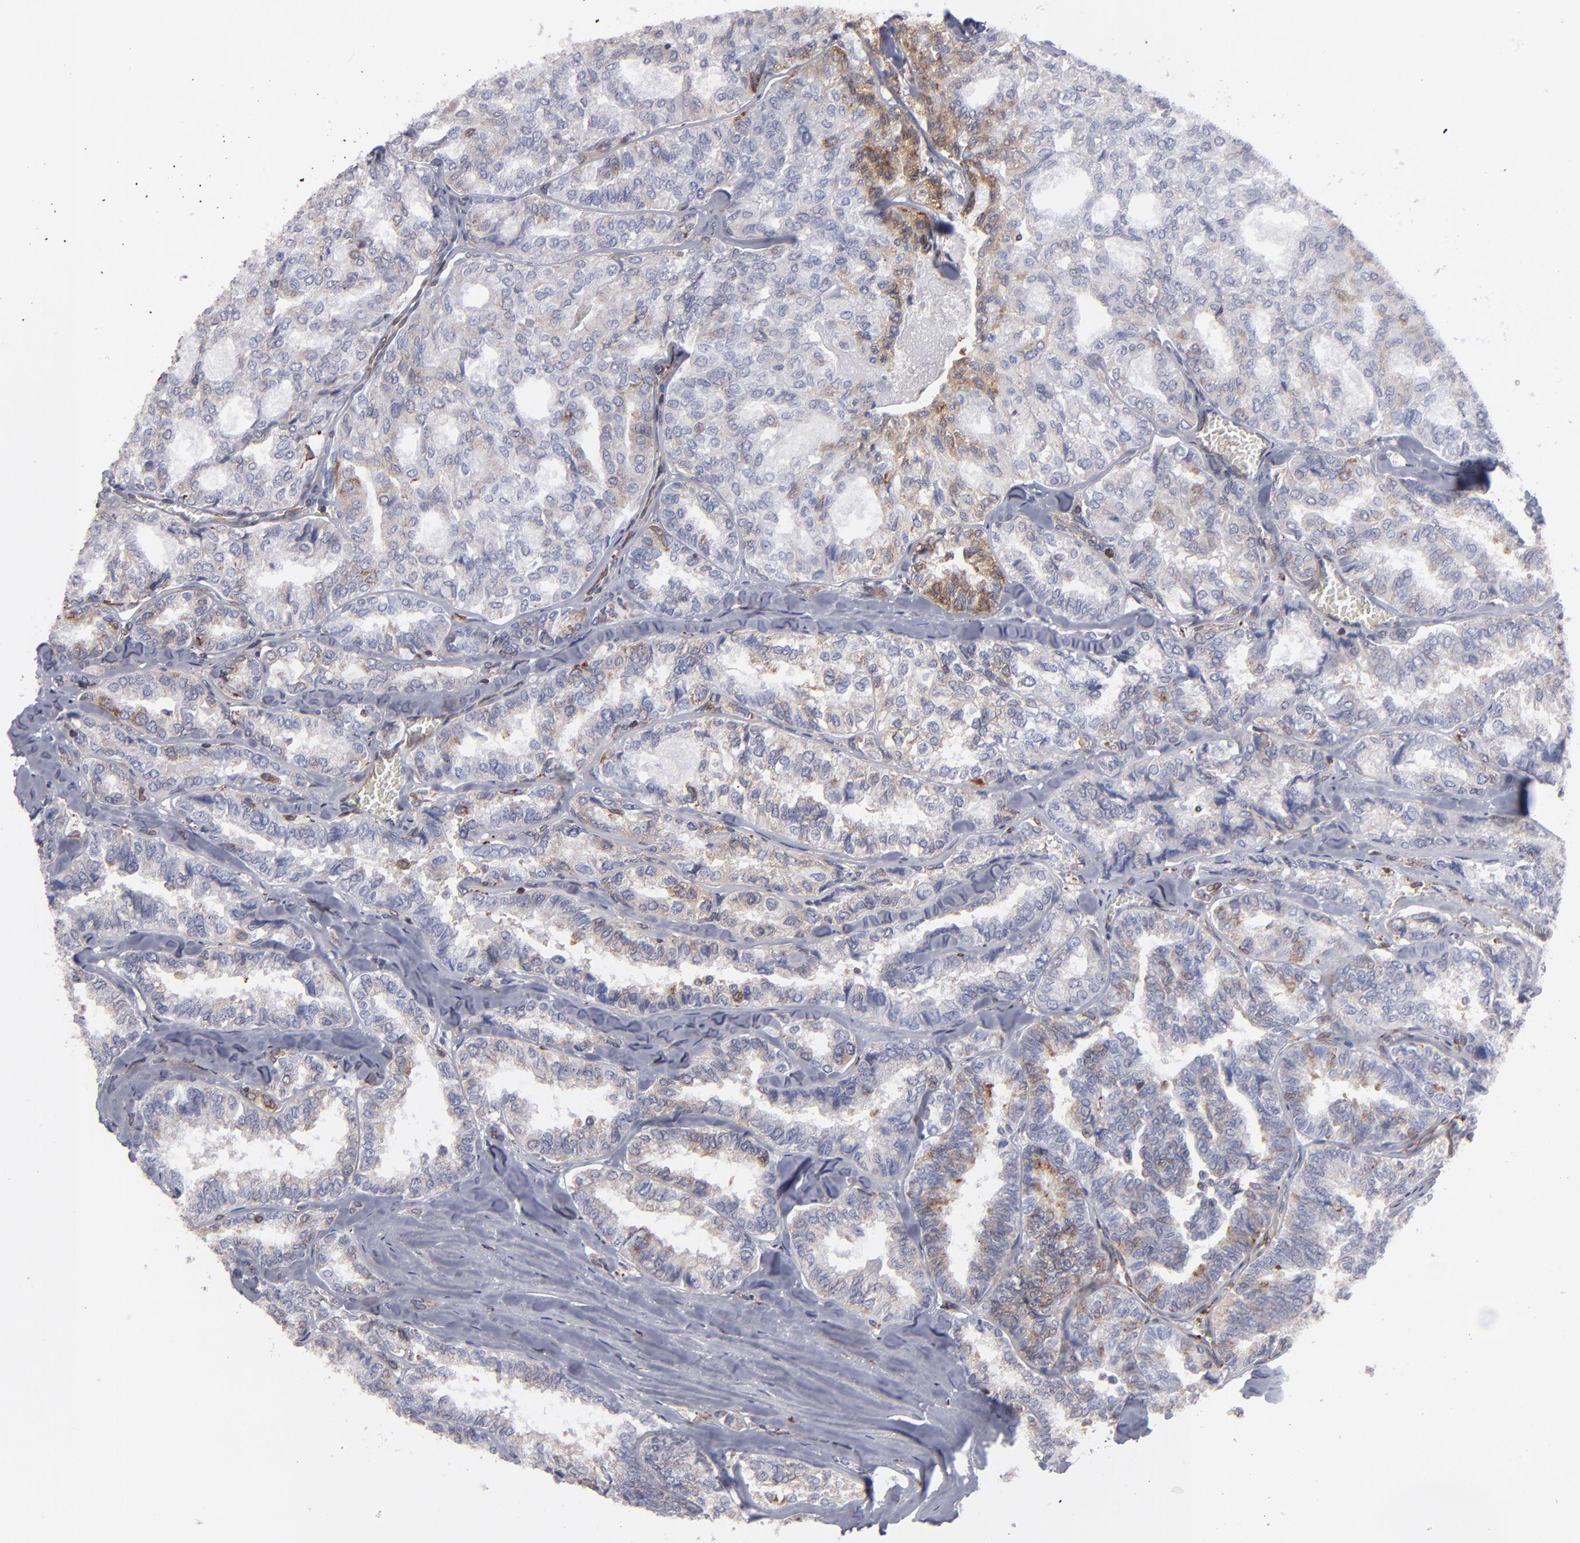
{"staining": {"intensity": "moderate", "quantity": "<25%", "location": "cytoplasmic/membranous"}, "tissue": "thyroid cancer", "cell_type": "Tumor cells", "image_type": "cancer", "snomed": [{"axis": "morphology", "description": "Papillary adenocarcinoma, NOS"}, {"axis": "topography", "description": "Thyroid gland"}], "caption": "Human thyroid cancer (papillary adenocarcinoma) stained with a protein marker displays moderate staining in tumor cells.", "gene": "TMX1", "patient": {"sex": "female", "age": 35}}